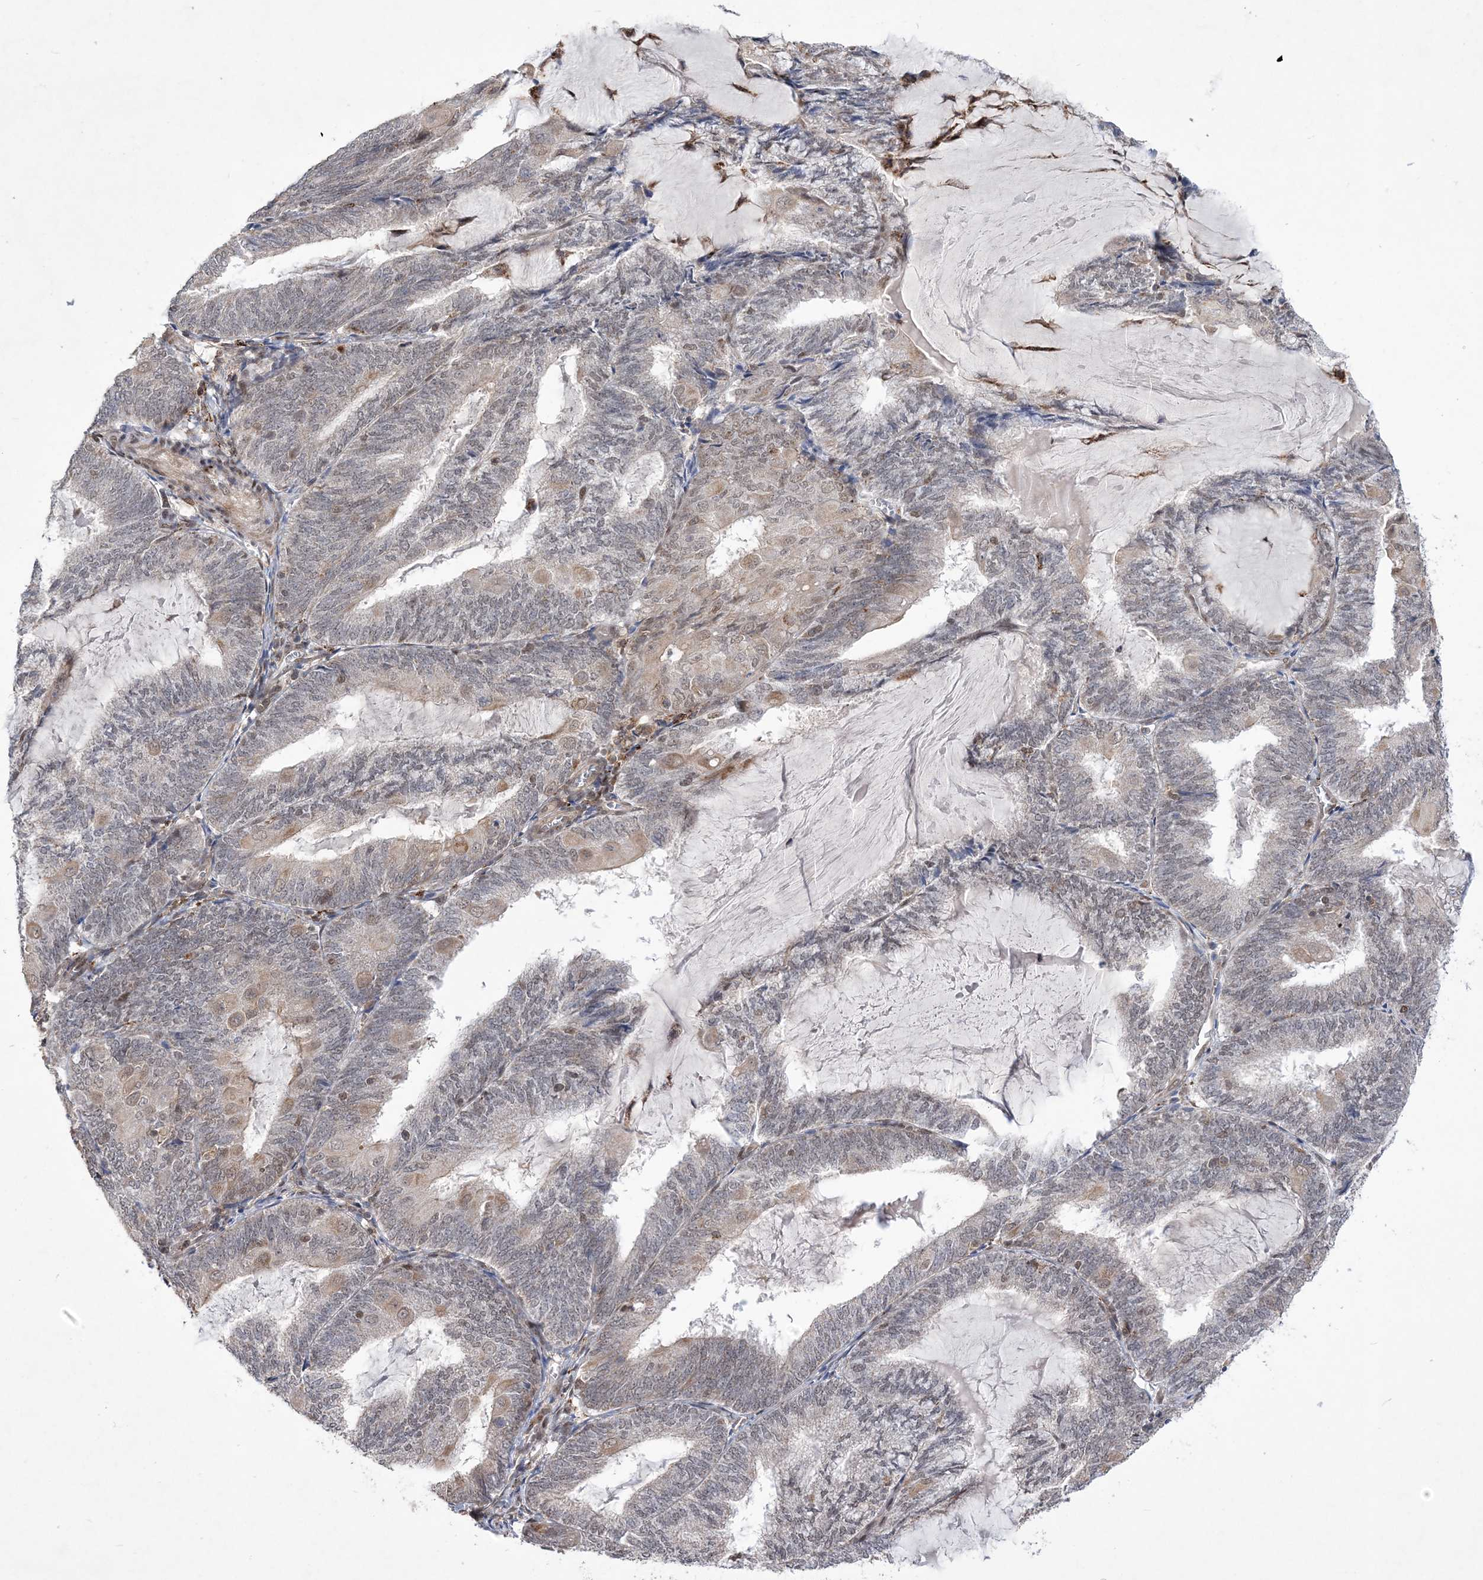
{"staining": {"intensity": "weak", "quantity": "25%-75%", "location": "nuclear"}, "tissue": "endometrial cancer", "cell_type": "Tumor cells", "image_type": "cancer", "snomed": [{"axis": "morphology", "description": "Adenocarcinoma, NOS"}, {"axis": "topography", "description": "Endometrium"}], "caption": "This is a micrograph of immunohistochemistry (IHC) staining of endometrial cancer, which shows weak expression in the nuclear of tumor cells.", "gene": "BOD1L1", "patient": {"sex": "female", "age": 81}}